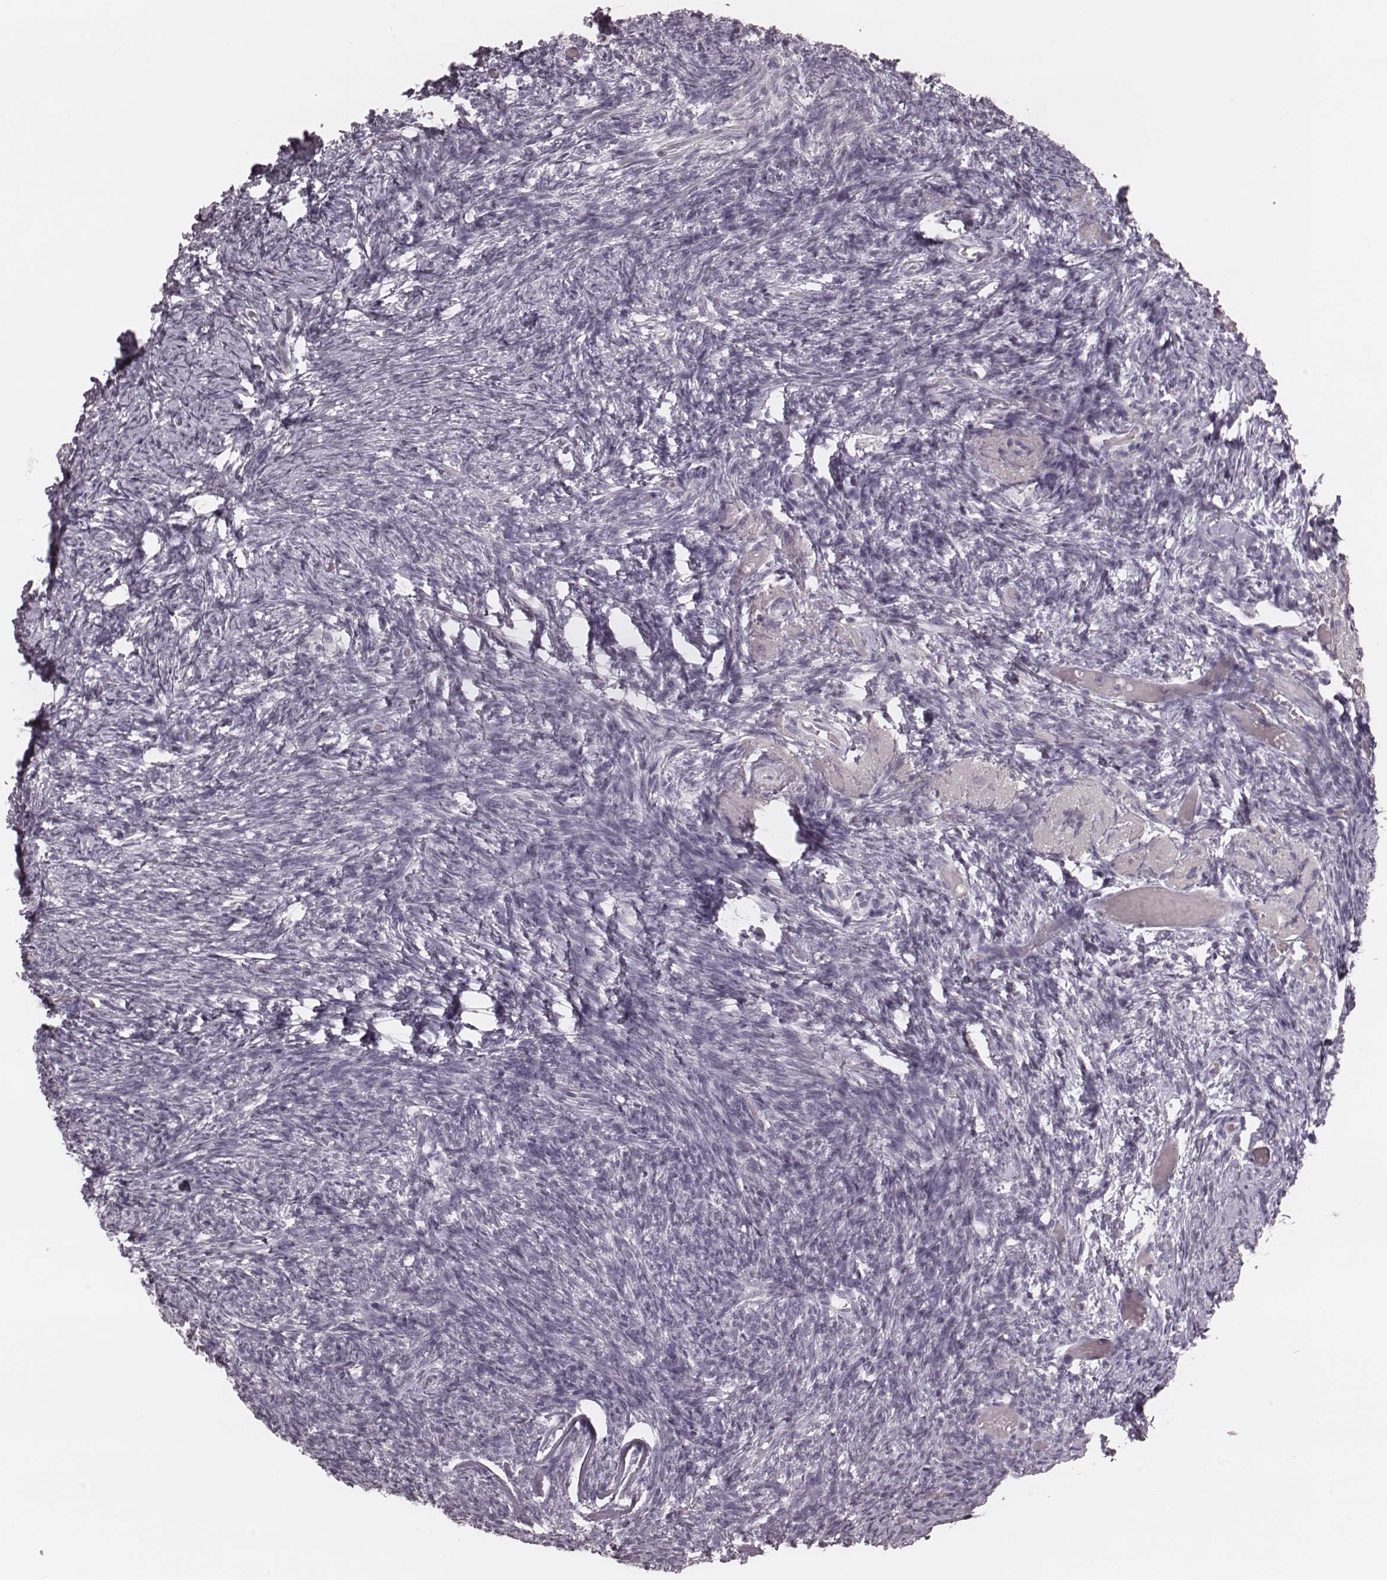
{"staining": {"intensity": "negative", "quantity": "none", "location": "none"}, "tissue": "ovary", "cell_type": "Ovarian stroma cells", "image_type": "normal", "snomed": [{"axis": "morphology", "description": "Normal tissue, NOS"}, {"axis": "topography", "description": "Ovary"}], "caption": "Ovarian stroma cells are negative for protein expression in unremarkable human ovary.", "gene": "KRT74", "patient": {"sex": "female", "age": 72}}